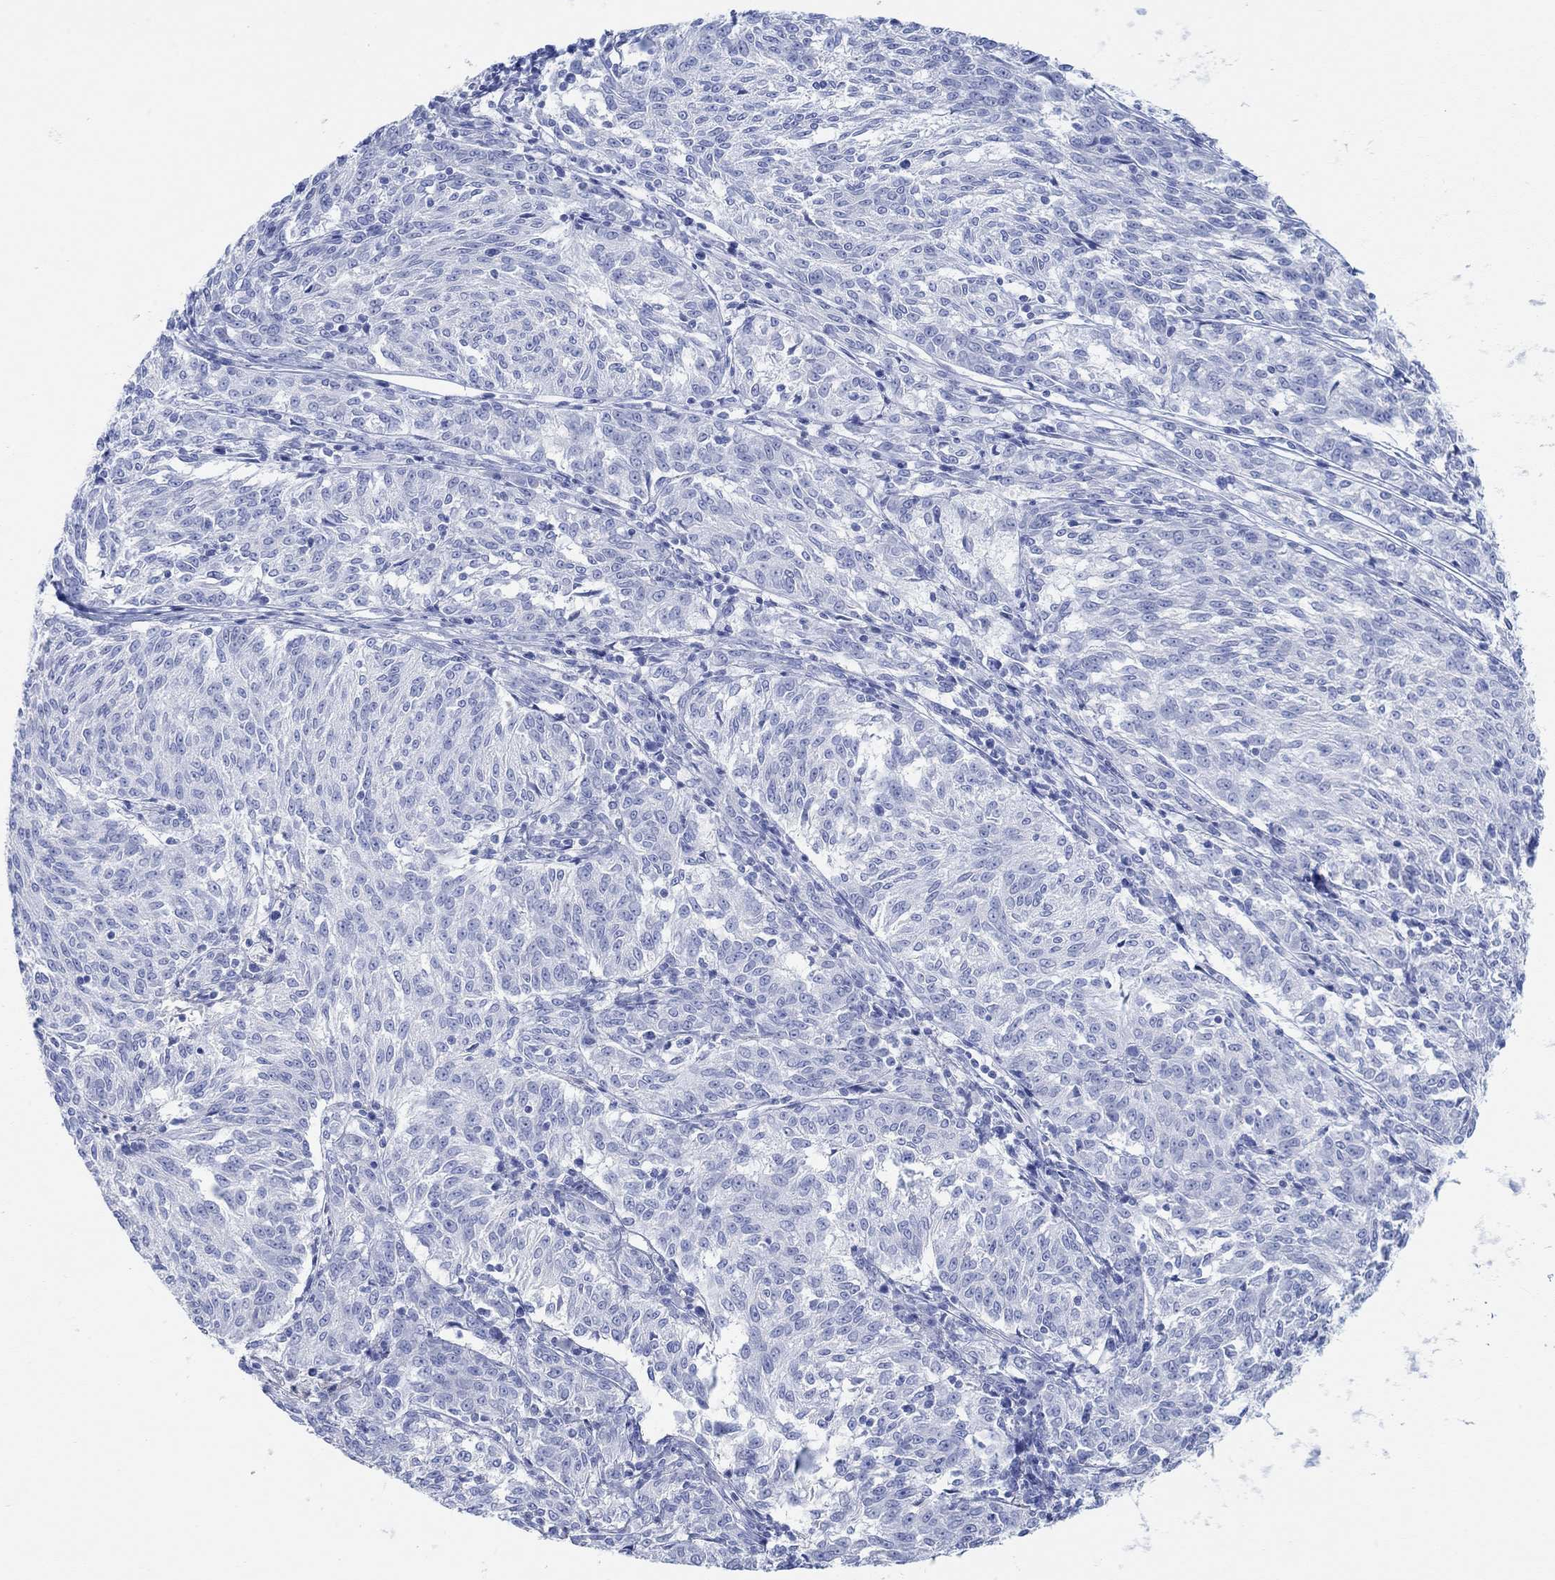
{"staining": {"intensity": "negative", "quantity": "none", "location": "none"}, "tissue": "melanoma", "cell_type": "Tumor cells", "image_type": "cancer", "snomed": [{"axis": "morphology", "description": "Malignant melanoma, NOS"}, {"axis": "topography", "description": "Skin"}], "caption": "Immunohistochemistry of melanoma shows no positivity in tumor cells.", "gene": "AK8", "patient": {"sex": "female", "age": 72}}